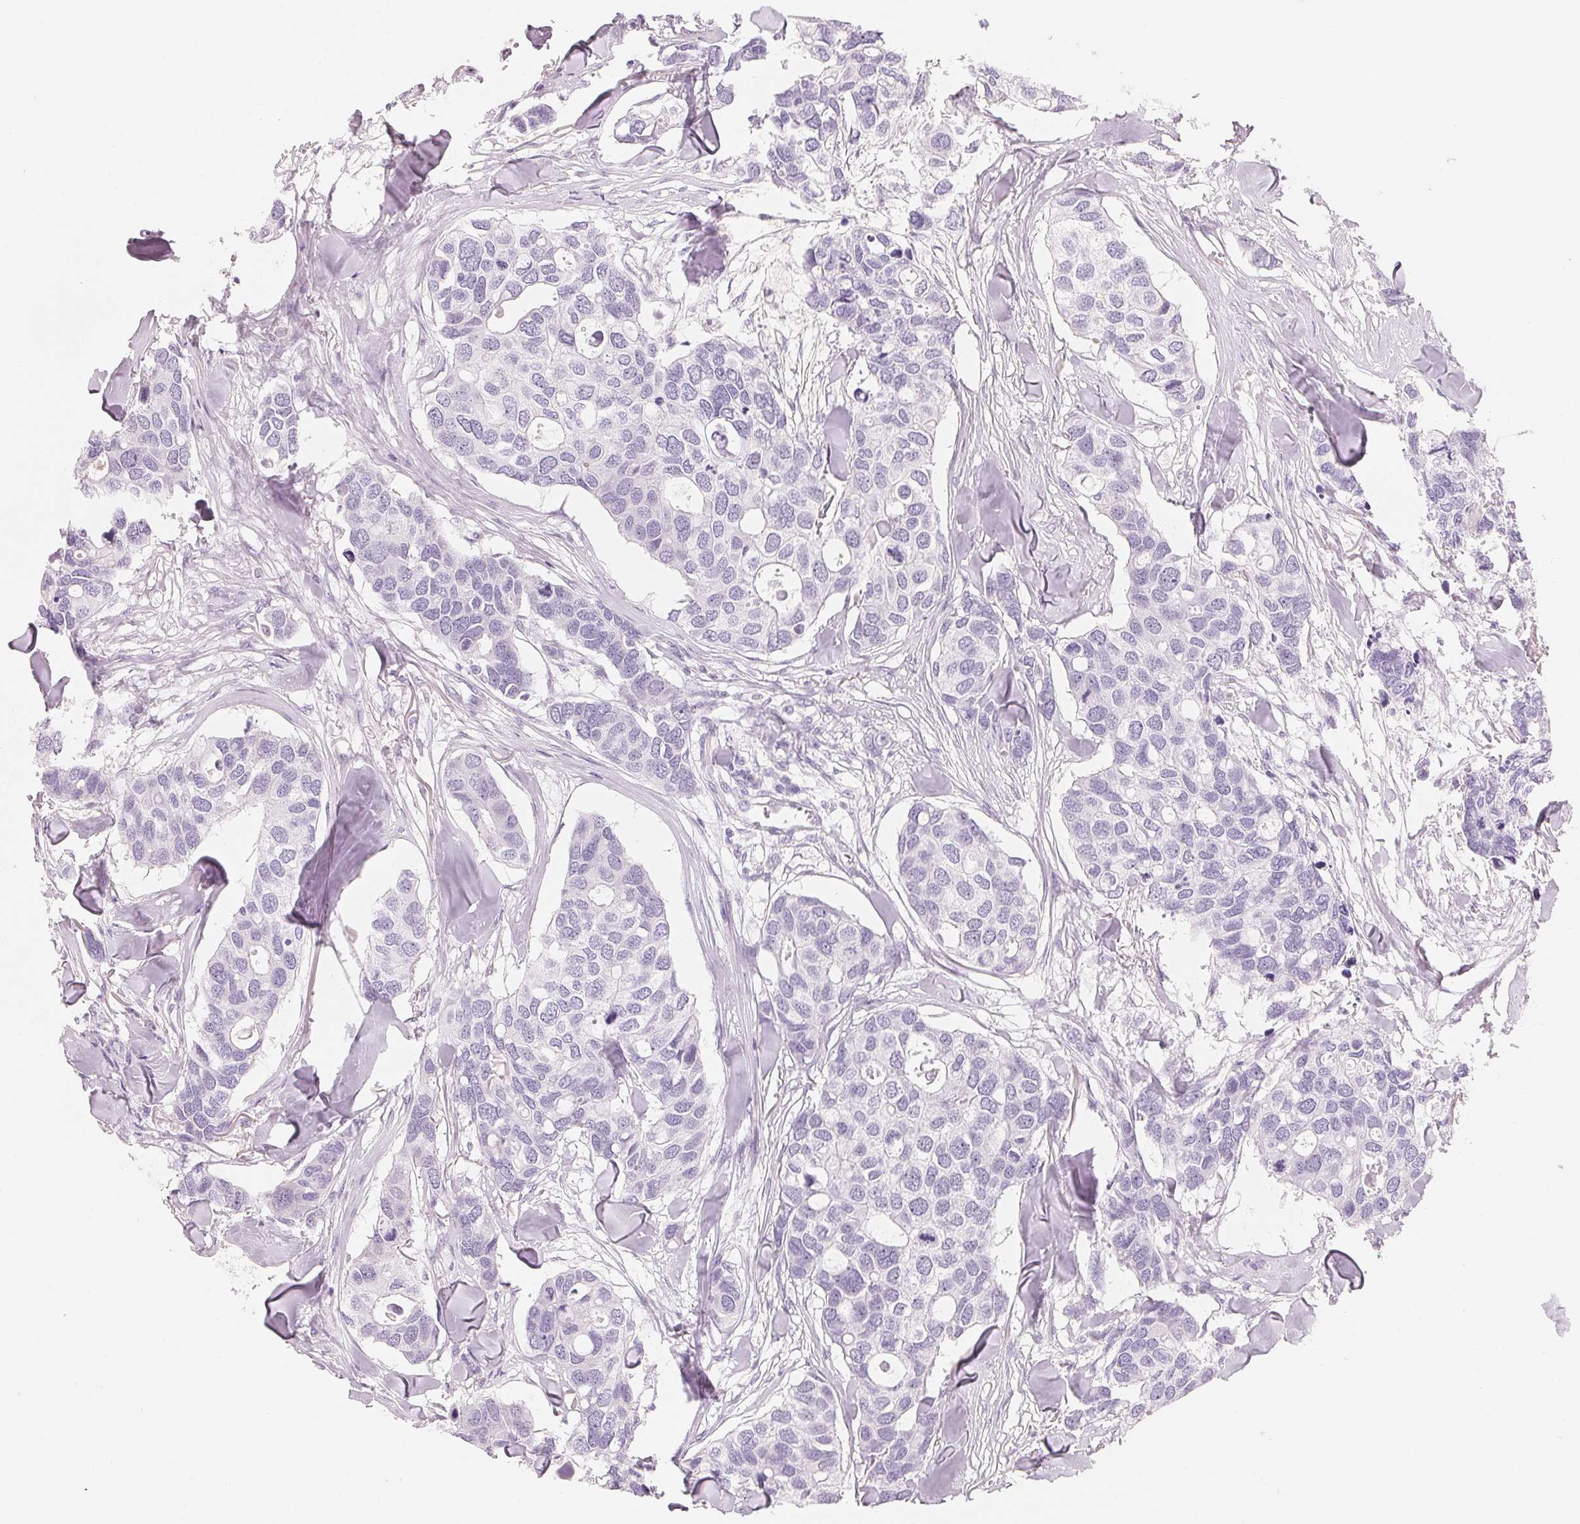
{"staining": {"intensity": "negative", "quantity": "none", "location": "none"}, "tissue": "breast cancer", "cell_type": "Tumor cells", "image_type": "cancer", "snomed": [{"axis": "morphology", "description": "Duct carcinoma"}, {"axis": "topography", "description": "Breast"}], "caption": "This is a micrograph of immunohistochemistry (IHC) staining of breast intraductal carcinoma, which shows no expression in tumor cells.", "gene": "CFHR2", "patient": {"sex": "female", "age": 83}}